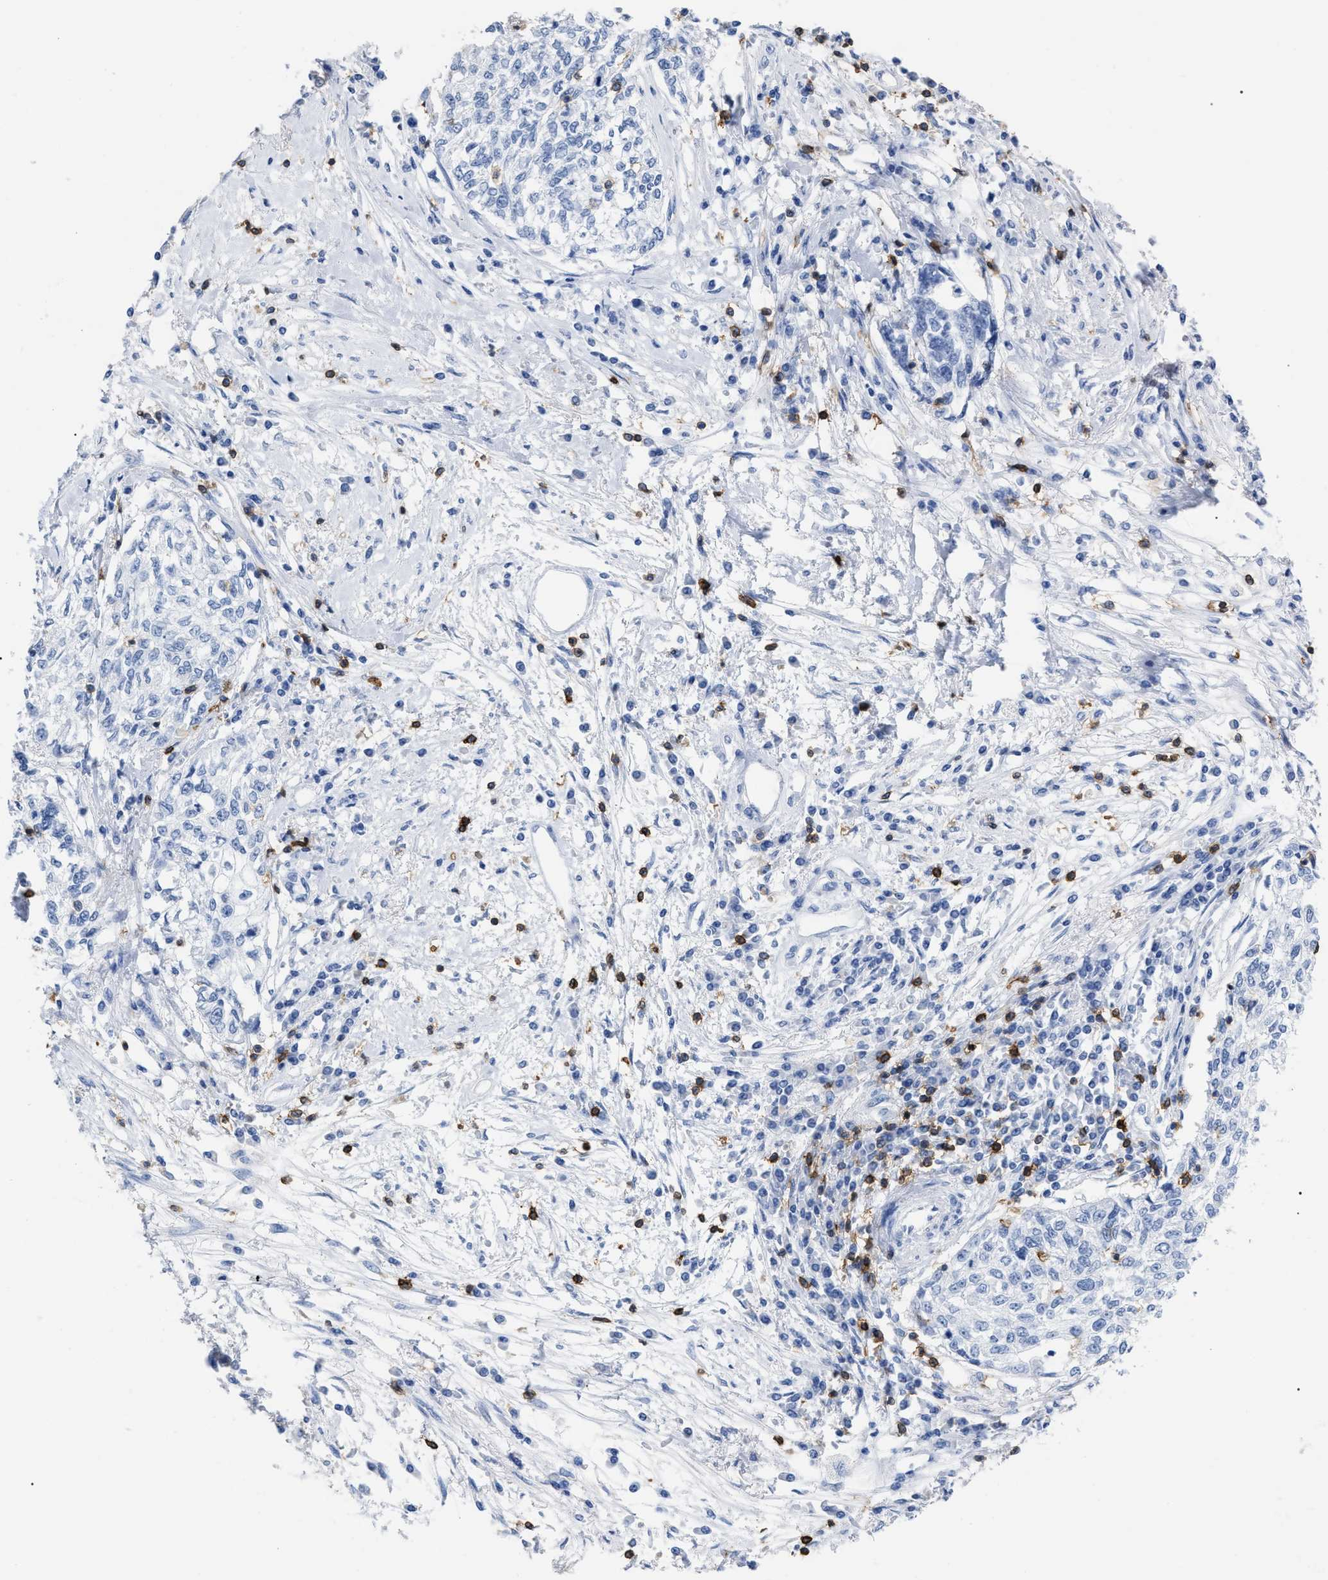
{"staining": {"intensity": "negative", "quantity": "none", "location": "none"}, "tissue": "cervical cancer", "cell_type": "Tumor cells", "image_type": "cancer", "snomed": [{"axis": "morphology", "description": "Squamous cell carcinoma, NOS"}, {"axis": "topography", "description": "Cervix"}], "caption": "Protein analysis of cervical cancer exhibits no significant positivity in tumor cells.", "gene": "CD5", "patient": {"sex": "female", "age": 57}}